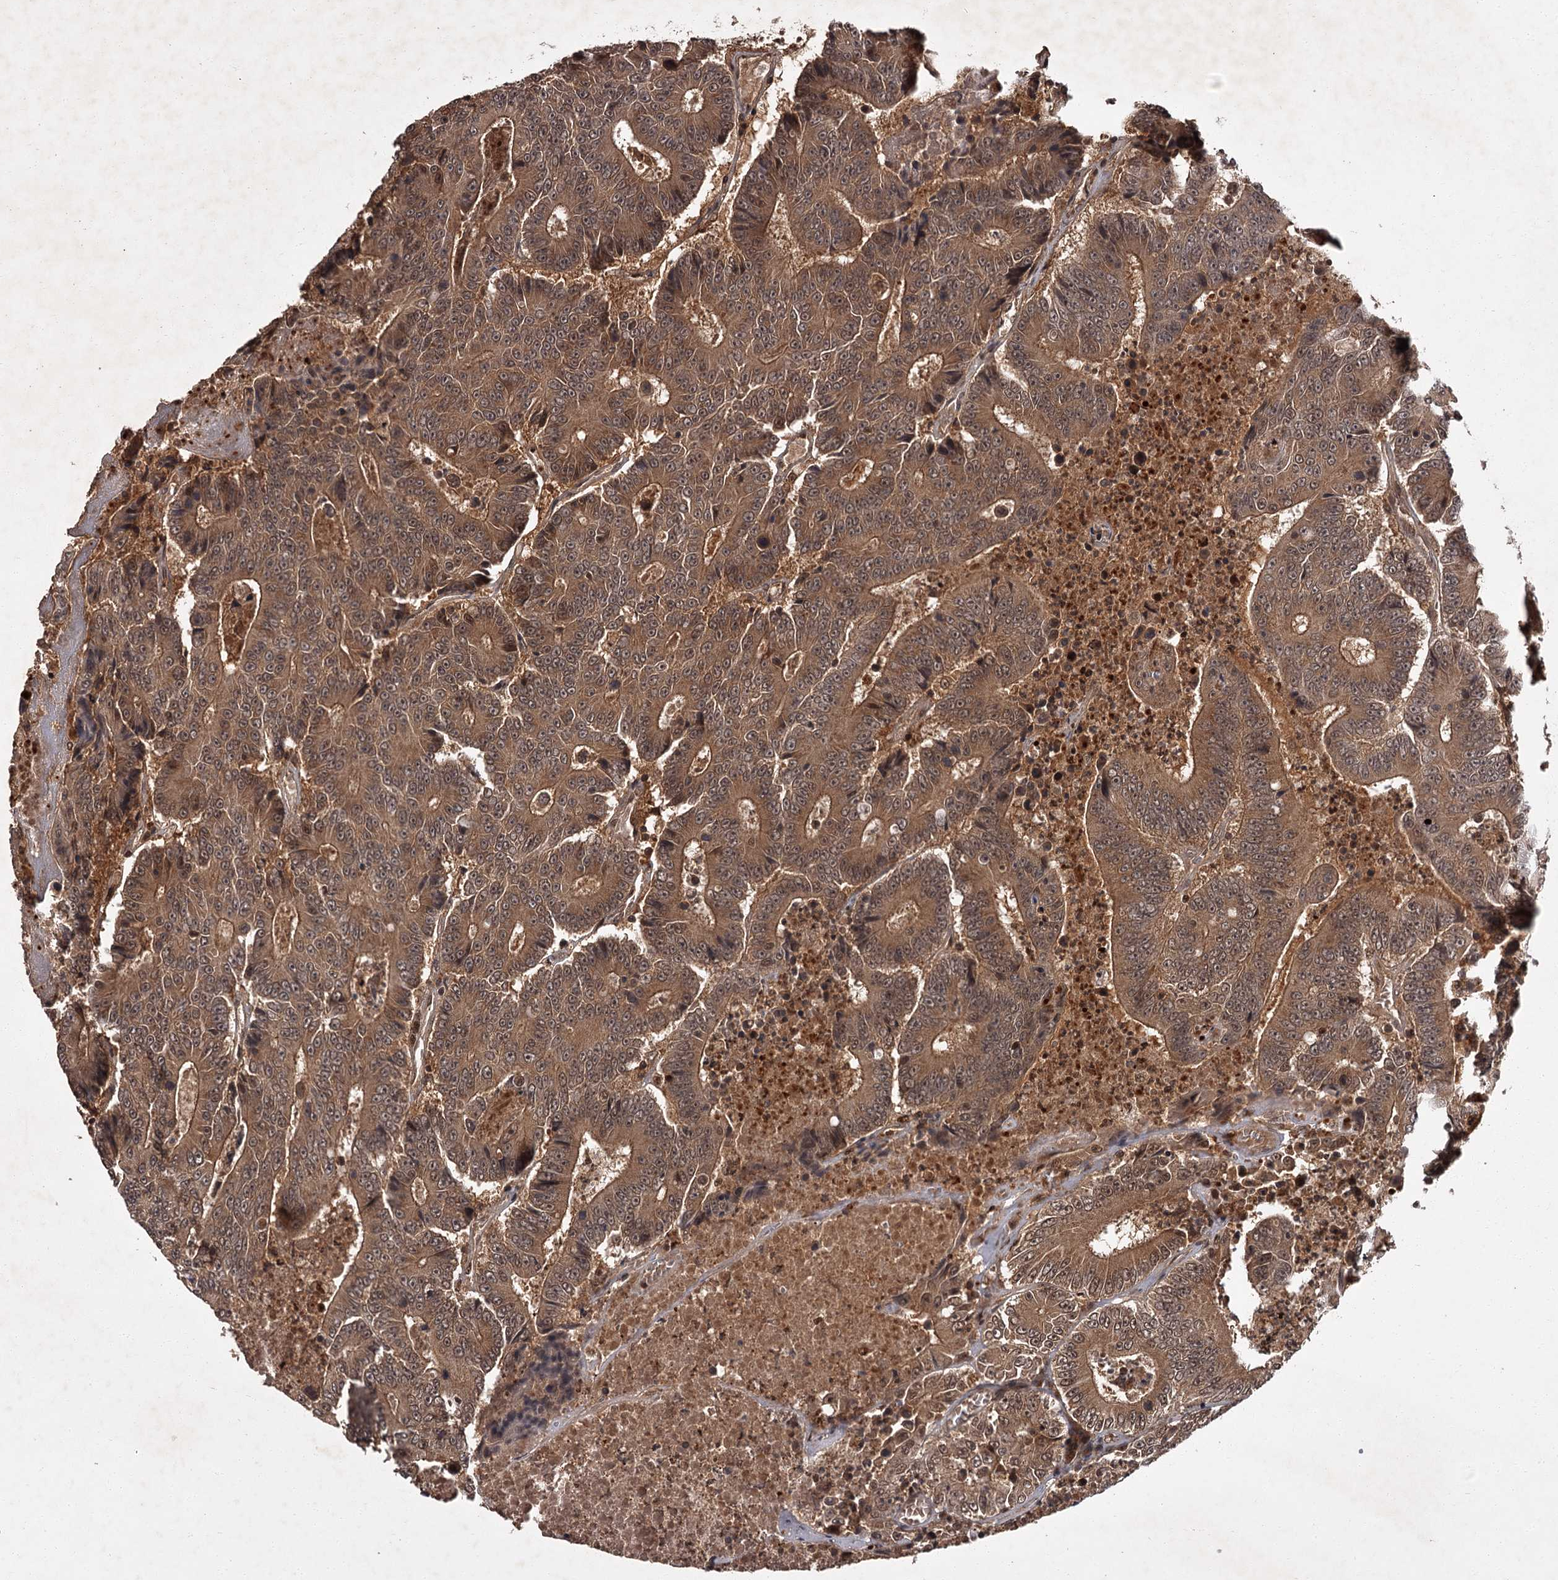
{"staining": {"intensity": "moderate", "quantity": ">75%", "location": "cytoplasmic/membranous"}, "tissue": "colorectal cancer", "cell_type": "Tumor cells", "image_type": "cancer", "snomed": [{"axis": "morphology", "description": "Adenocarcinoma, NOS"}, {"axis": "topography", "description": "Colon"}], "caption": "Brown immunohistochemical staining in human colorectal cancer reveals moderate cytoplasmic/membranous expression in approximately >75% of tumor cells.", "gene": "TBC1D23", "patient": {"sex": "male", "age": 83}}